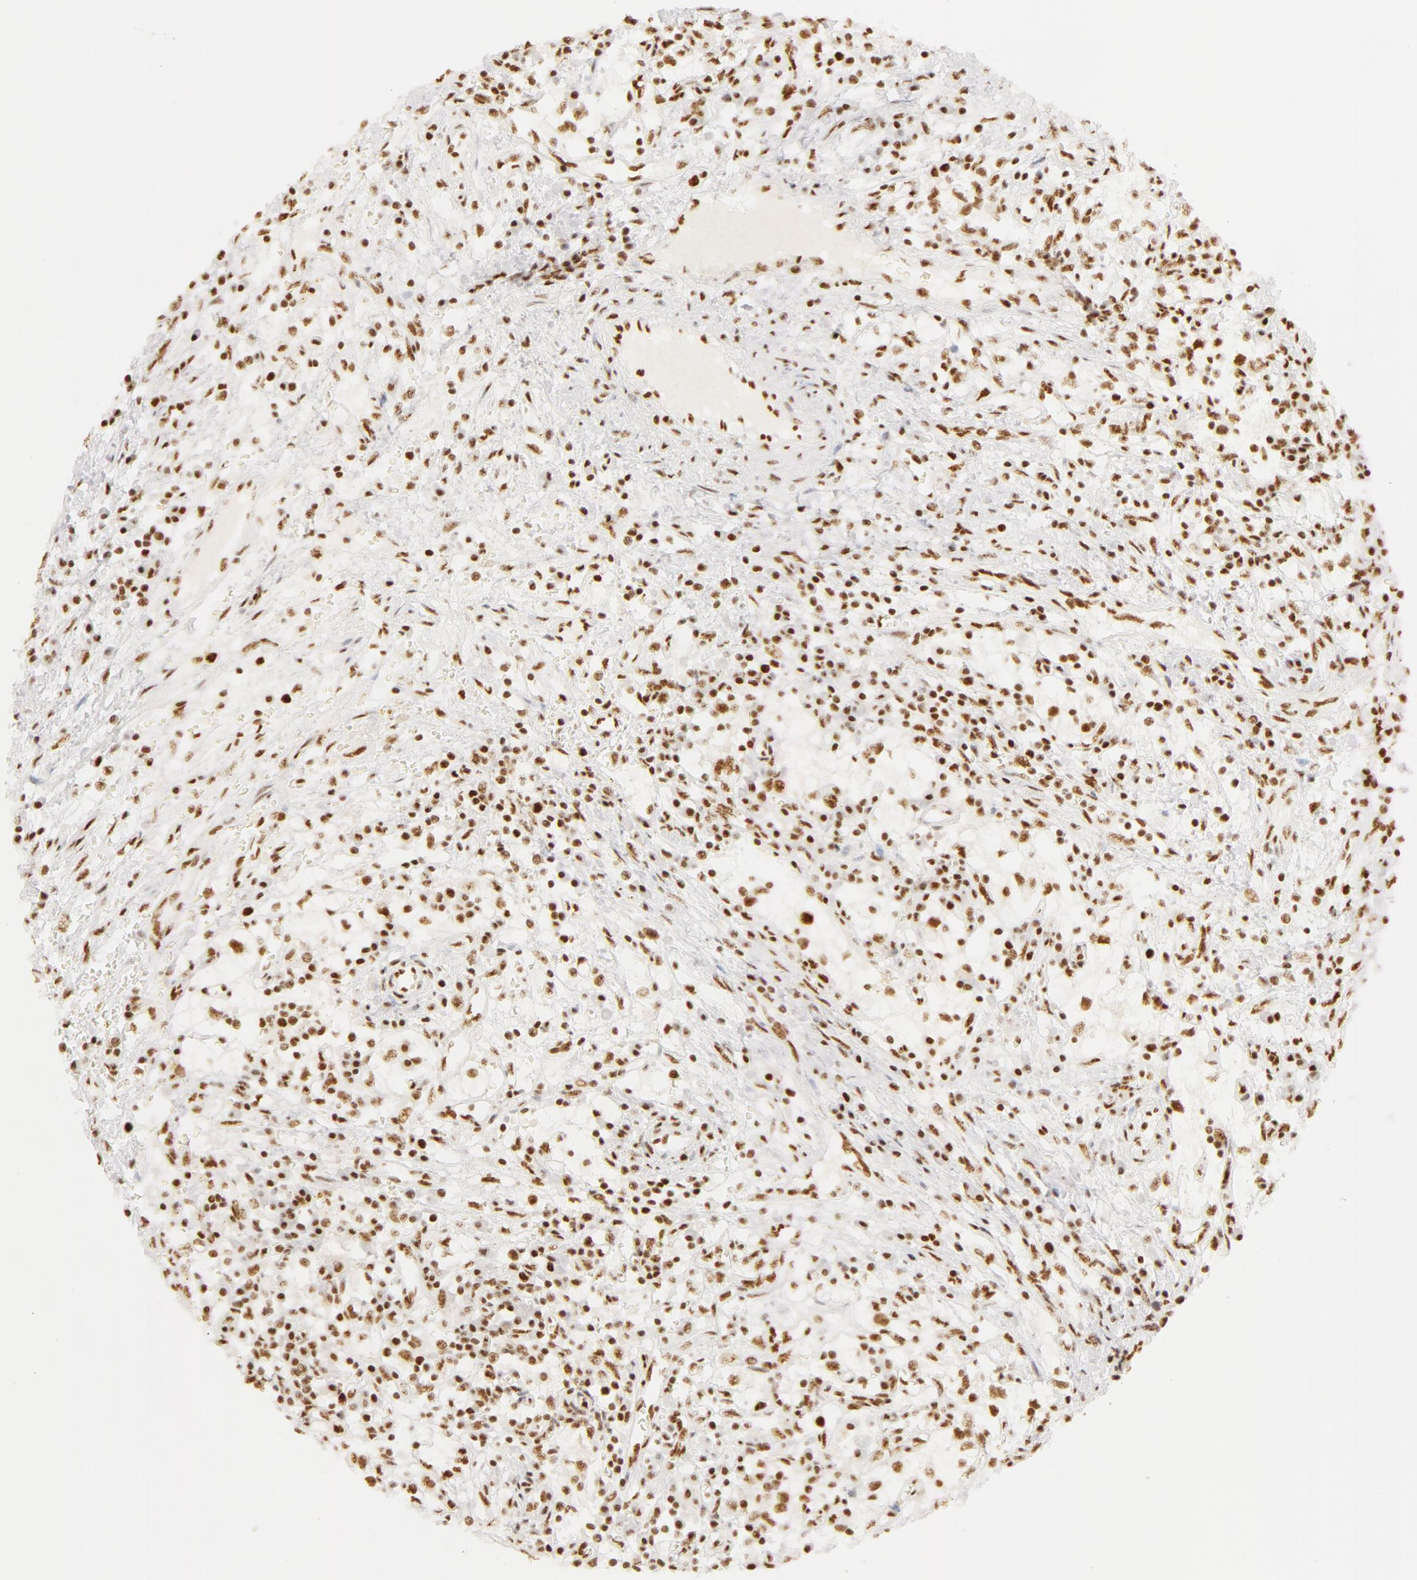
{"staining": {"intensity": "moderate", "quantity": ">75%", "location": "nuclear"}, "tissue": "renal cancer", "cell_type": "Tumor cells", "image_type": "cancer", "snomed": [{"axis": "morphology", "description": "Adenocarcinoma, NOS"}, {"axis": "topography", "description": "Kidney"}], "caption": "A brown stain labels moderate nuclear expression of a protein in human renal cancer tumor cells.", "gene": "RBM39", "patient": {"sex": "male", "age": 82}}